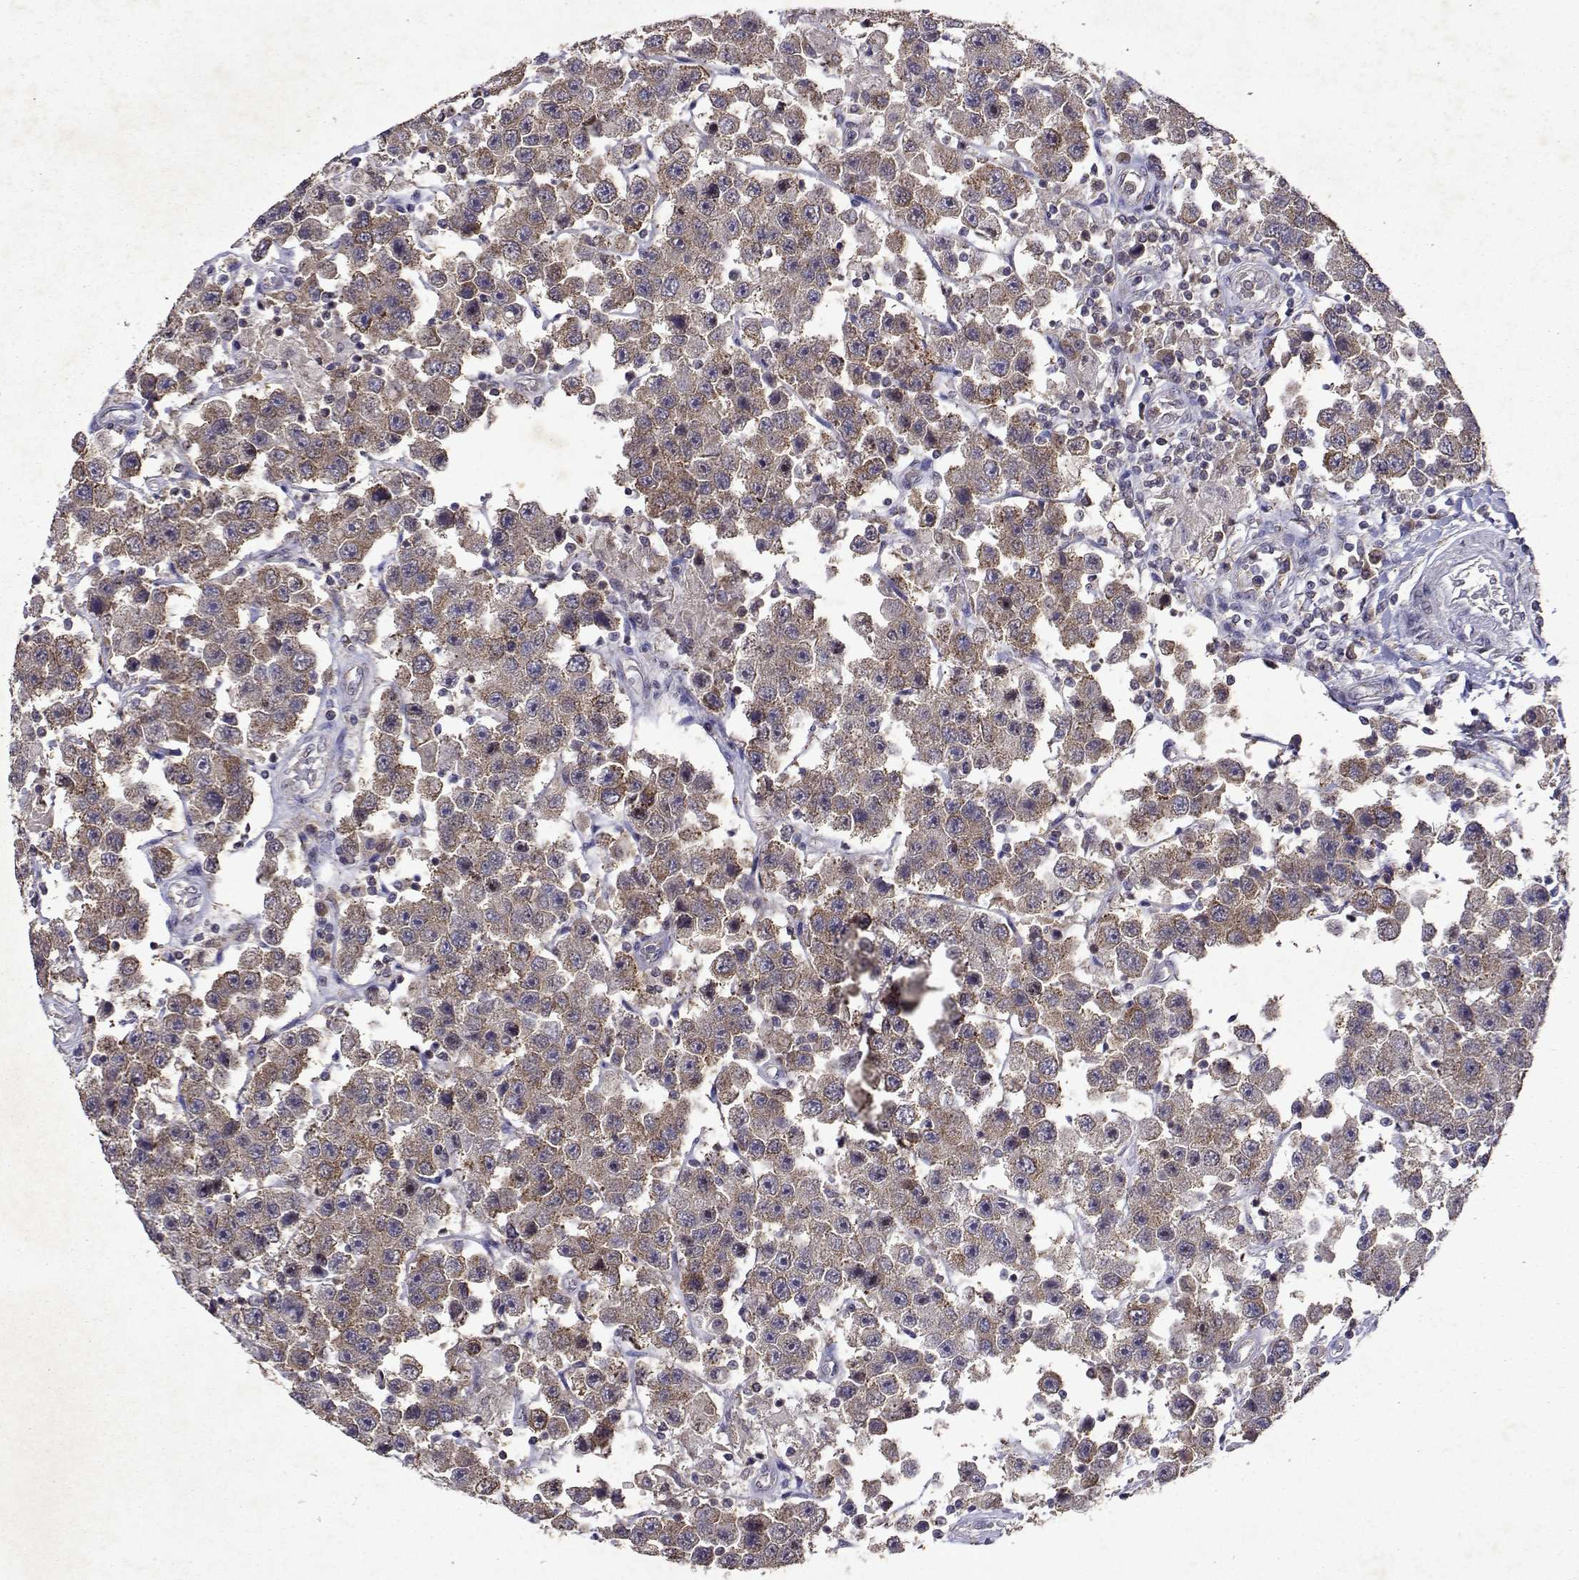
{"staining": {"intensity": "weak", "quantity": ">75%", "location": "cytoplasmic/membranous"}, "tissue": "testis cancer", "cell_type": "Tumor cells", "image_type": "cancer", "snomed": [{"axis": "morphology", "description": "Seminoma, NOS"}, {"axis": "topography", "description": "Testis"}], "caption": "Testis cancer (seminoma) stained with a protein marker displays weak staining in tumor cells.", "gene": "TARBP2", "patient": {"sex": "male", "age": 45}}